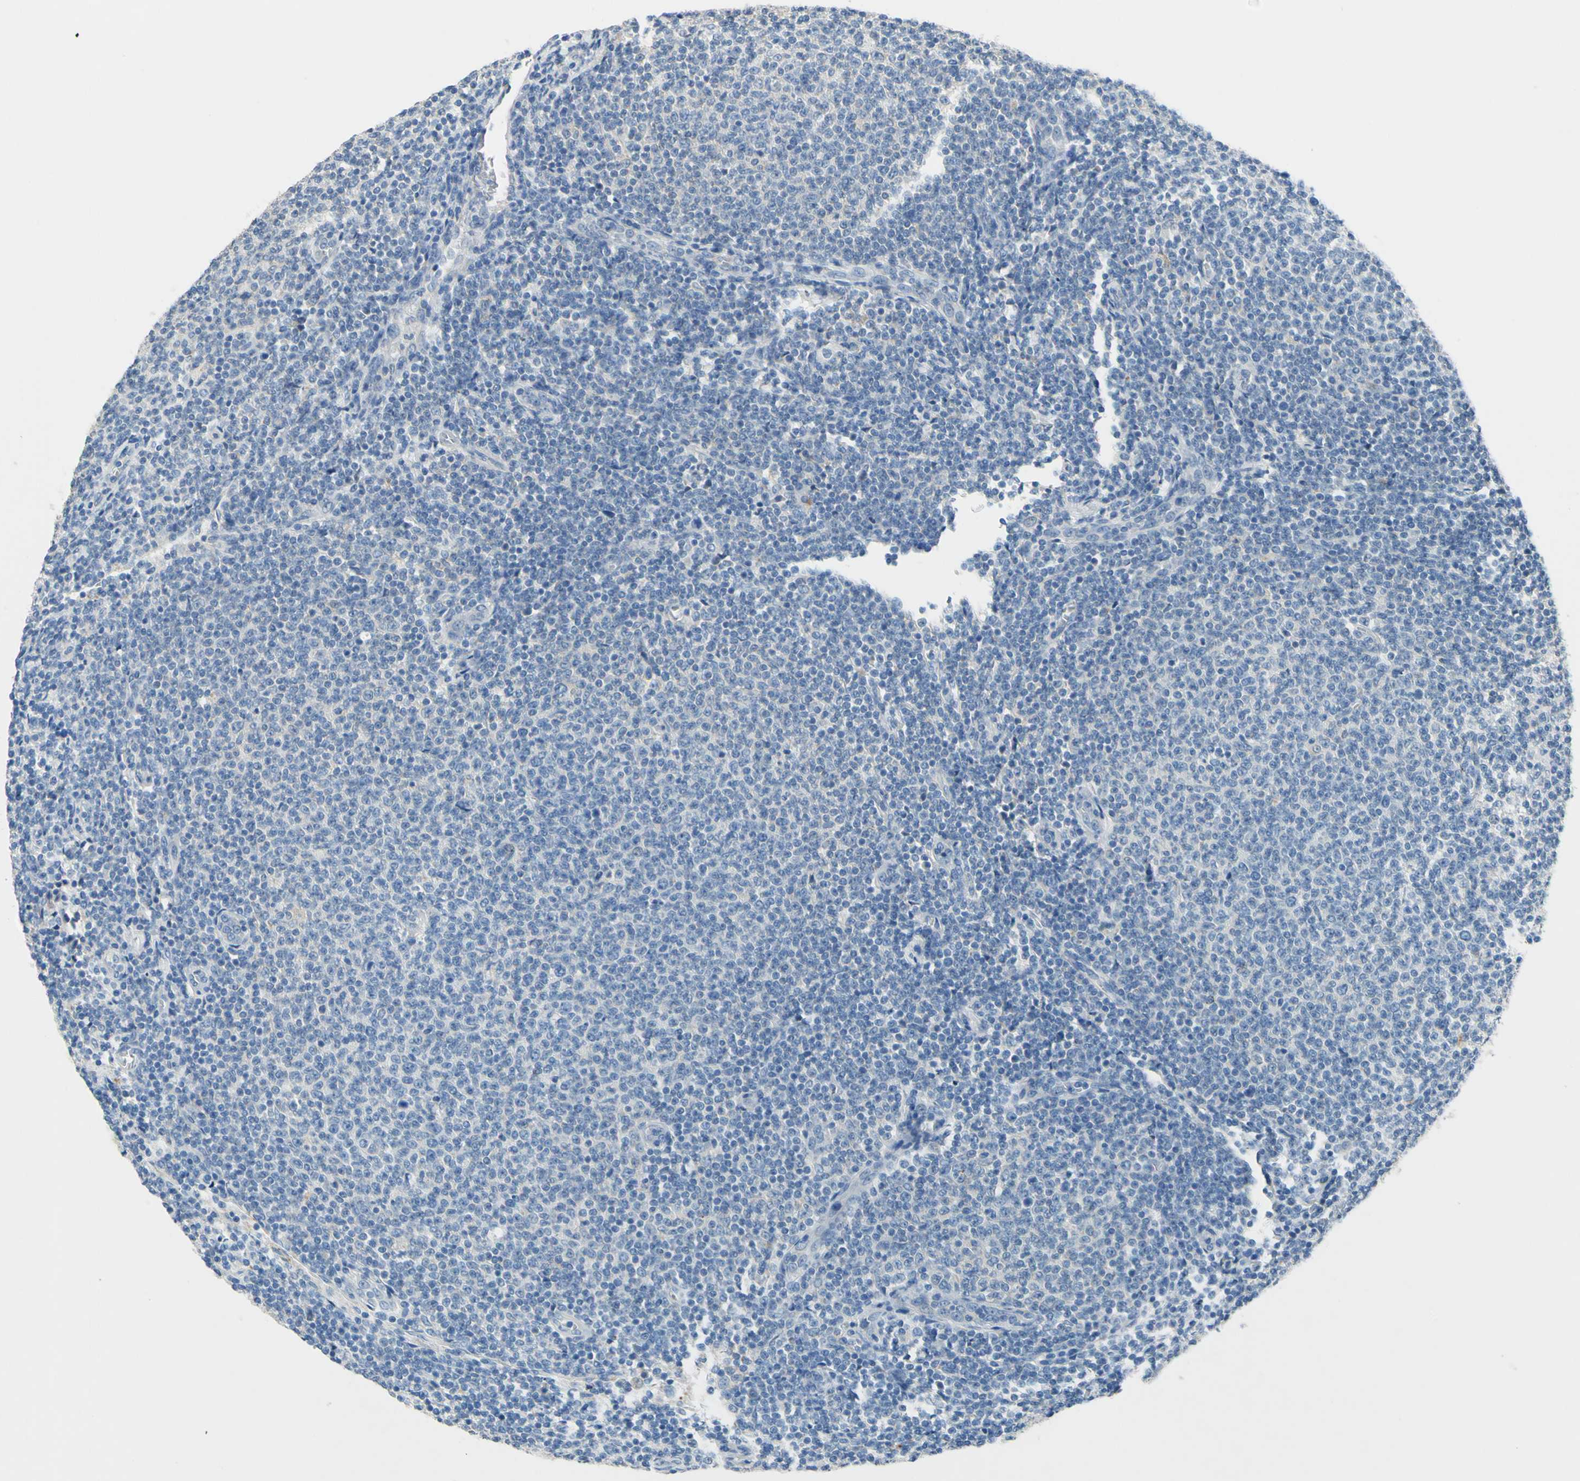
{"staining": {"intensity": "negative", "quantity": "none", "location": "none"}, "tissue": "lymphoma", "cell_type": "Tumor cells", "image_type": "cancer", "snomed": [{"axis": "morphology", "description": "Malignant lymphoma, non-Hodgkin's type, Low grade"}, {"axis": "topography", "description": "Lymph node"}], "caption": "Tumor cells are negative for brown protein staining in malignant lymphoma, non-Hodgkin's type (low-grade).", "gene": "CDH10", "patient": {"sex": "male", "age": 66}}